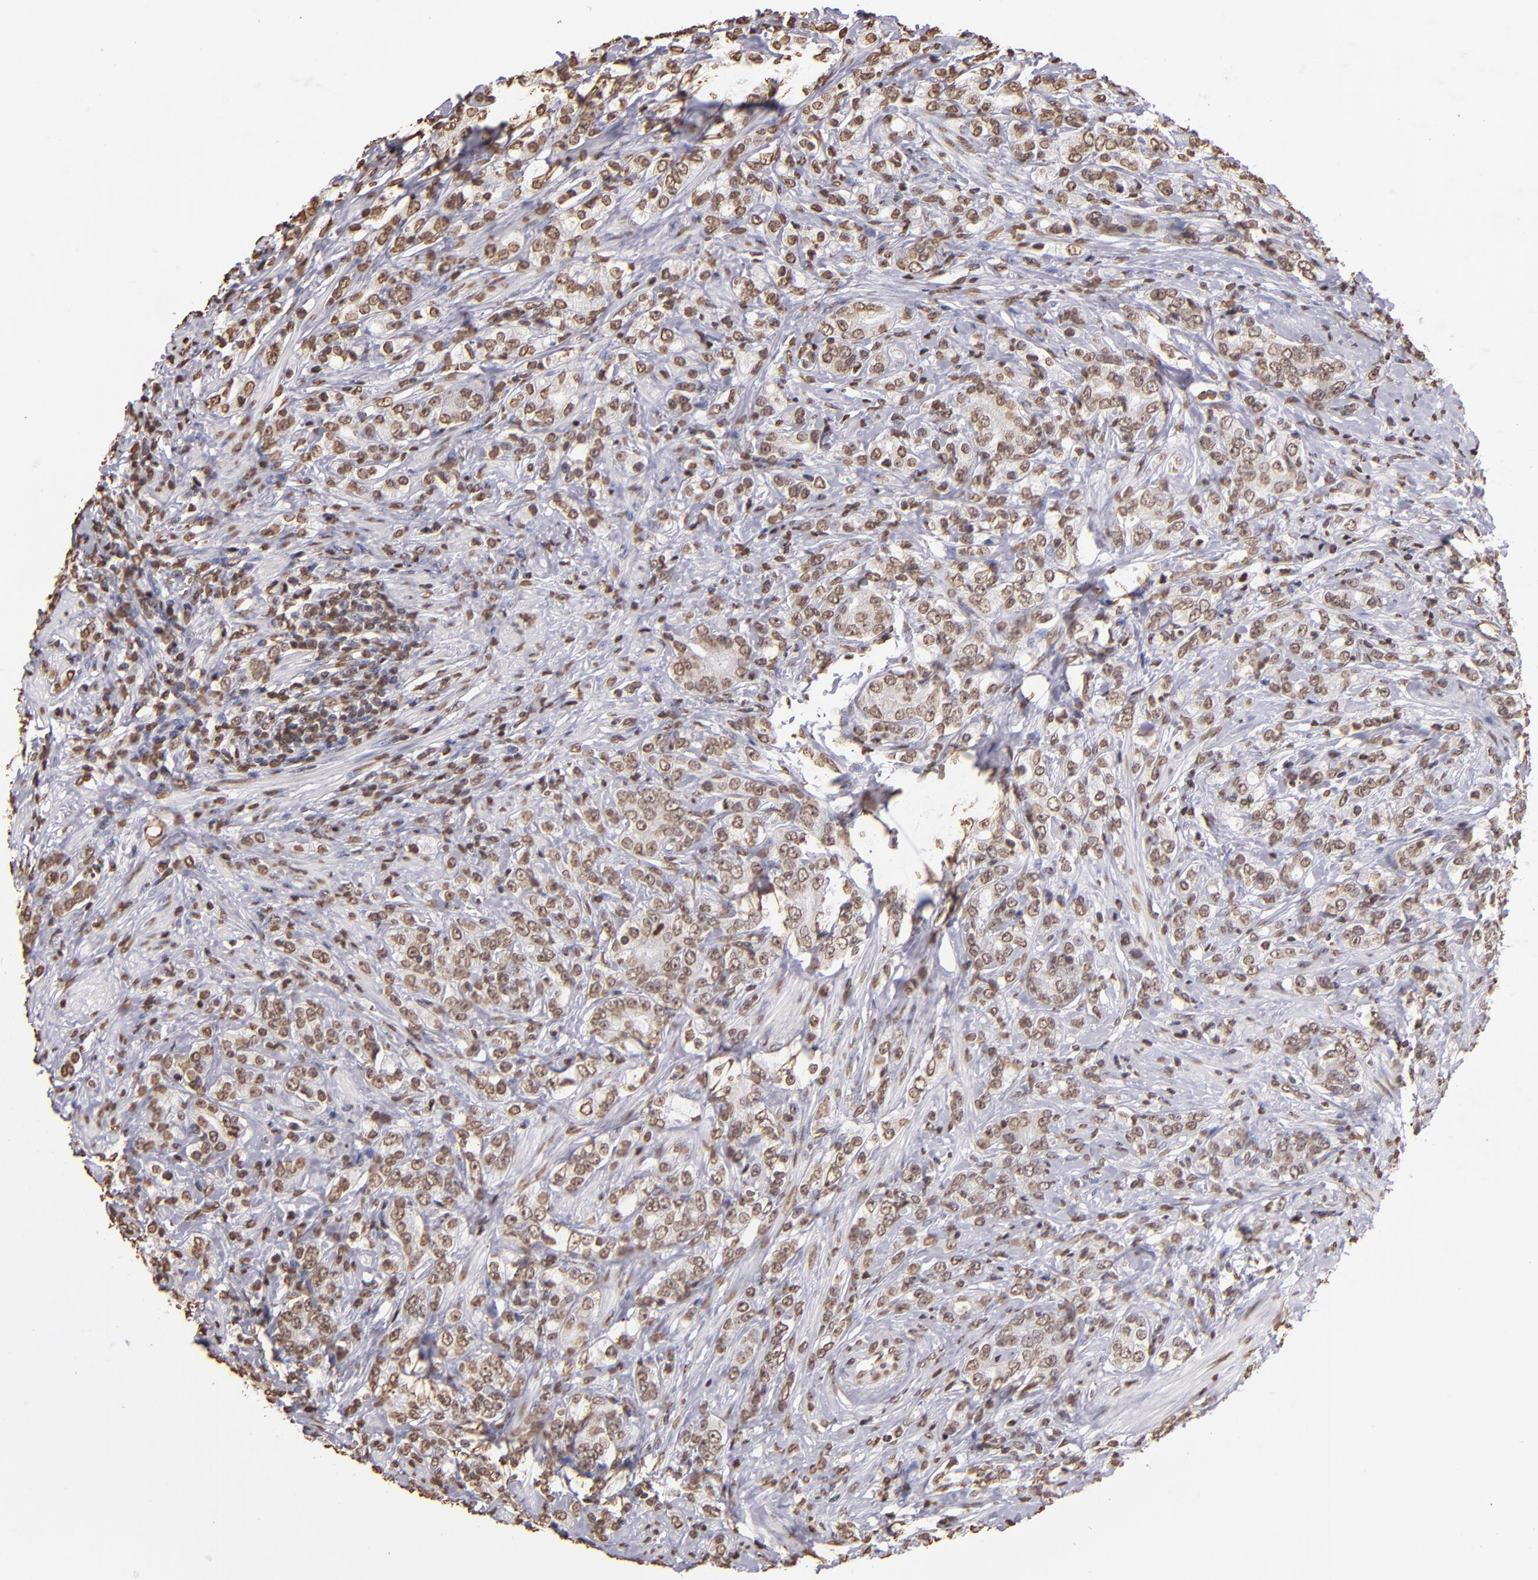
{"staining": {"intensity": "moderate", "quantity": ">75%", "location": "nuclear"}, "tissue": "prostate cancer", "cell_type": "Tumor cells", "image_type": "cancer", "snomed": [{"axis": "morphology", "description": "Adenocarcinoma, Medium grade"}, {"axis": "topography", "description": "Prostate"}], "caption": "The immunohistochemical stain highlights moderate nuclear expression in tumor cells of medium-grade adenocarcinoma (prostate) tissue.", "gene": "LBX1", "patient": {"sex": "male", "age": 59}}